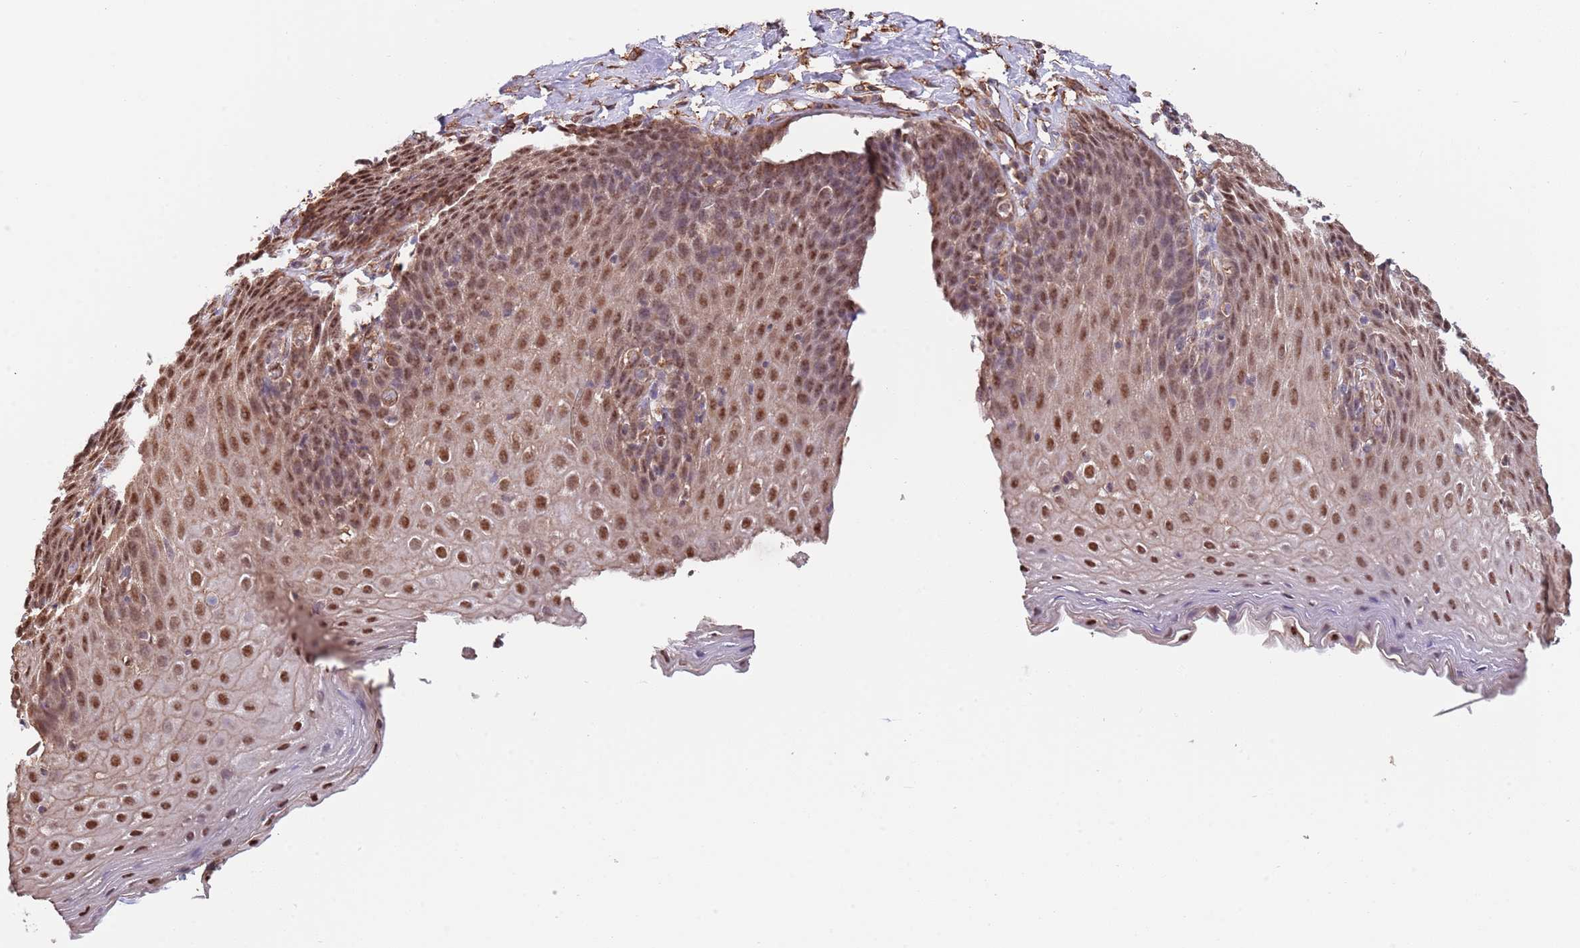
{"staining": {"intensity": "strong", "quantity": ">75%", "location": "cytoplasmic/membranous,nuclear"}, "tissue": "esophagus", "cell_type": "Squamous epithelial cells", "image_type": "normal", "snomed": [{"axis": "morphology", "description": "Normal tissue, NOS"}, {"axis": "topography", "description": "Esophagus"}], "caption": "Esophagus stained for a protein (brown) demonstrates strong cytoplasmic/membranous,nuclear positive expression in approximately >75% of squamous epithelial cells.", "gene": "BPNT1", "patient": {"sex": "female", "age": 61}}